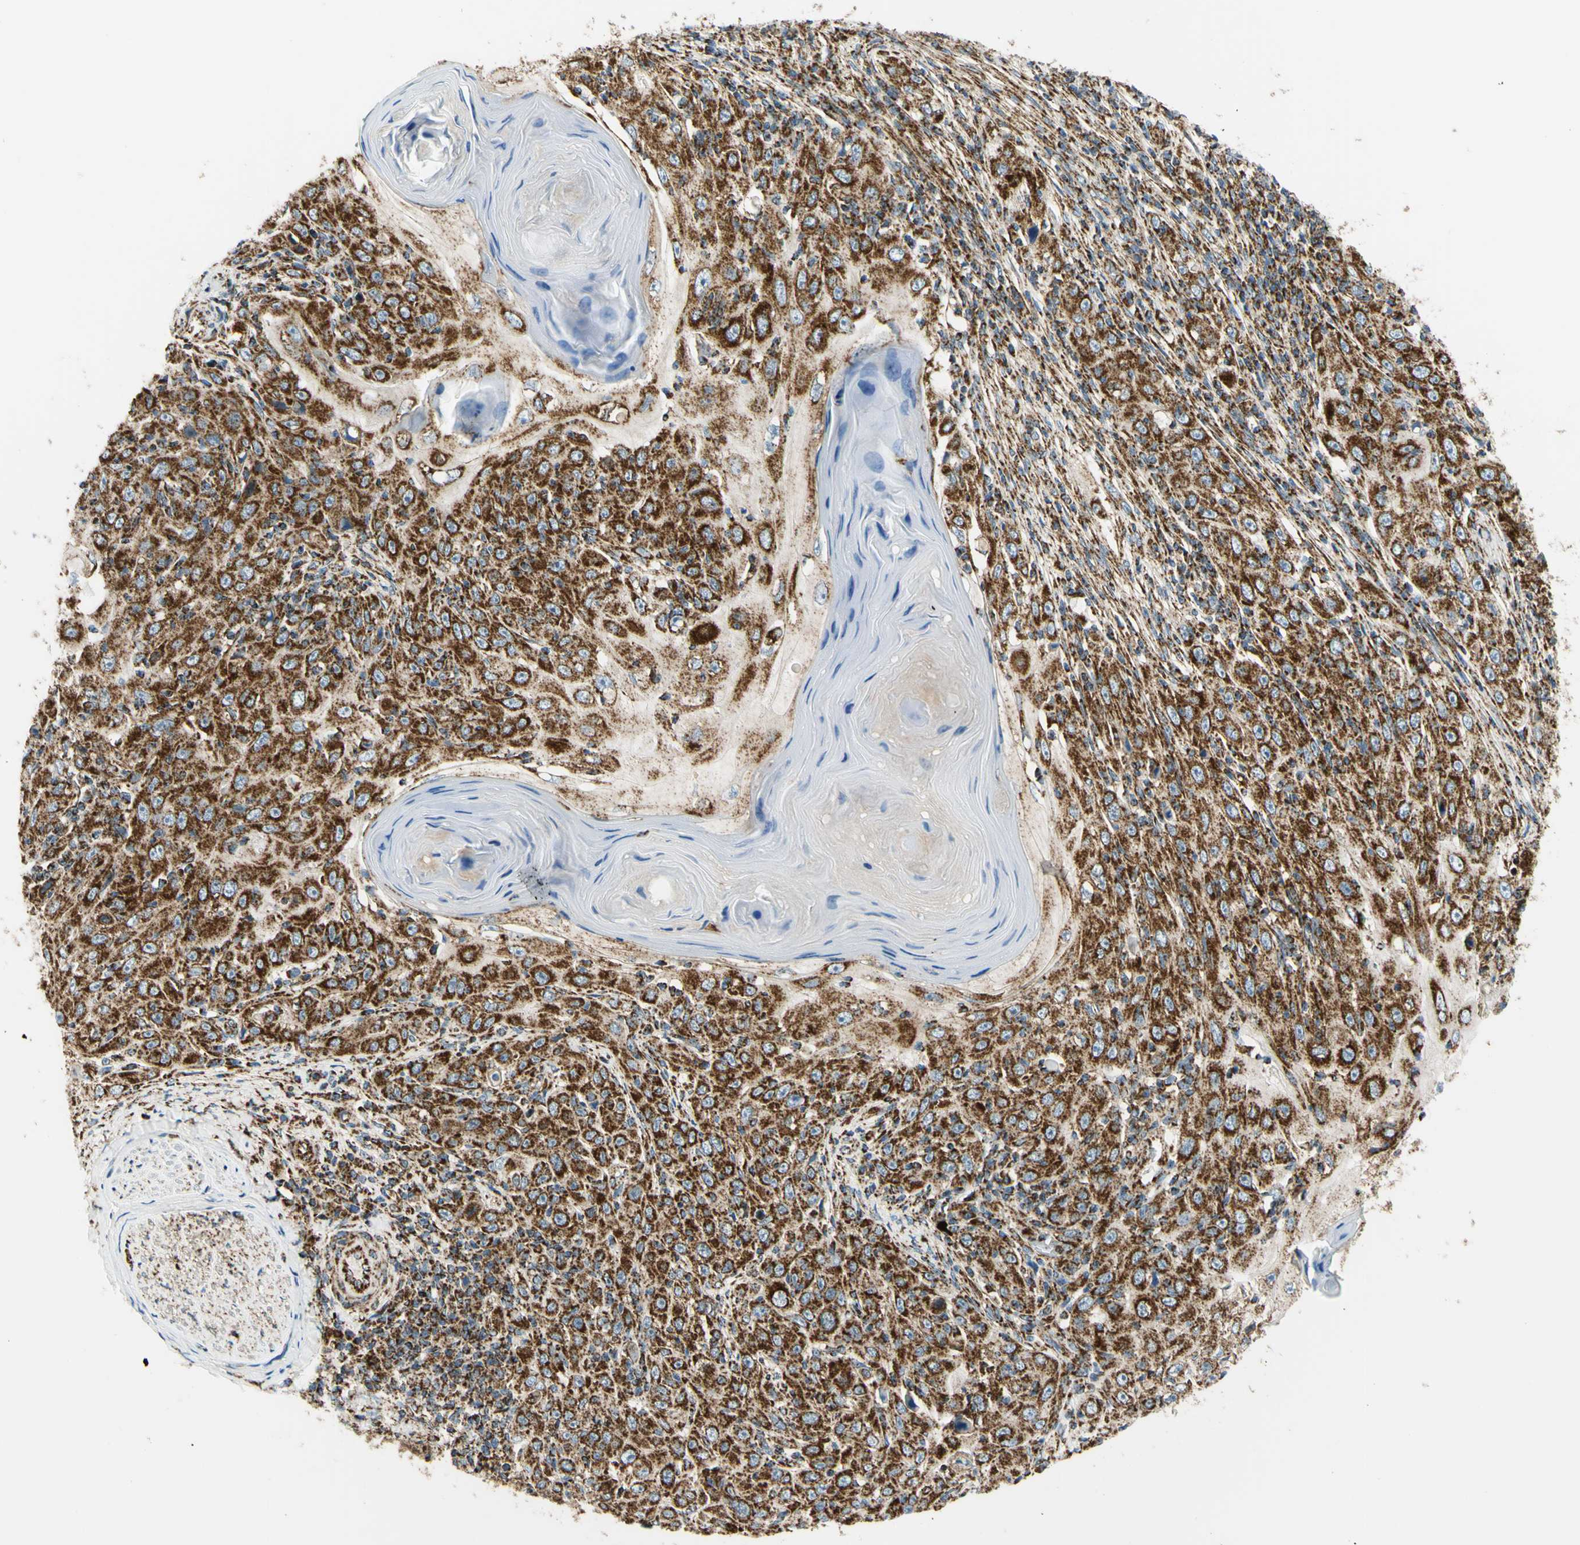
{"staining": {"intensity": "strong", "quantity": ">75%", "location": "cytoplasmic/membranous"}, "tissue": "skin cancer", "cell_type": "Tumor cells", "image_type": "cancer", "snomed": [{"axis": "morphology", "description": "Squamous cell carcinoma, NOS"}, {"axis": "topography", "description": "Skin"}], "caption": "Immunohistochemical staining of squamous cell carcinoma (skin) exhibits high levels of strong cytoplasmic/membranous expression in about >75% of tumor cells.", "gene": "MAVS", "patient": {"sex": "female", "age": 88}}